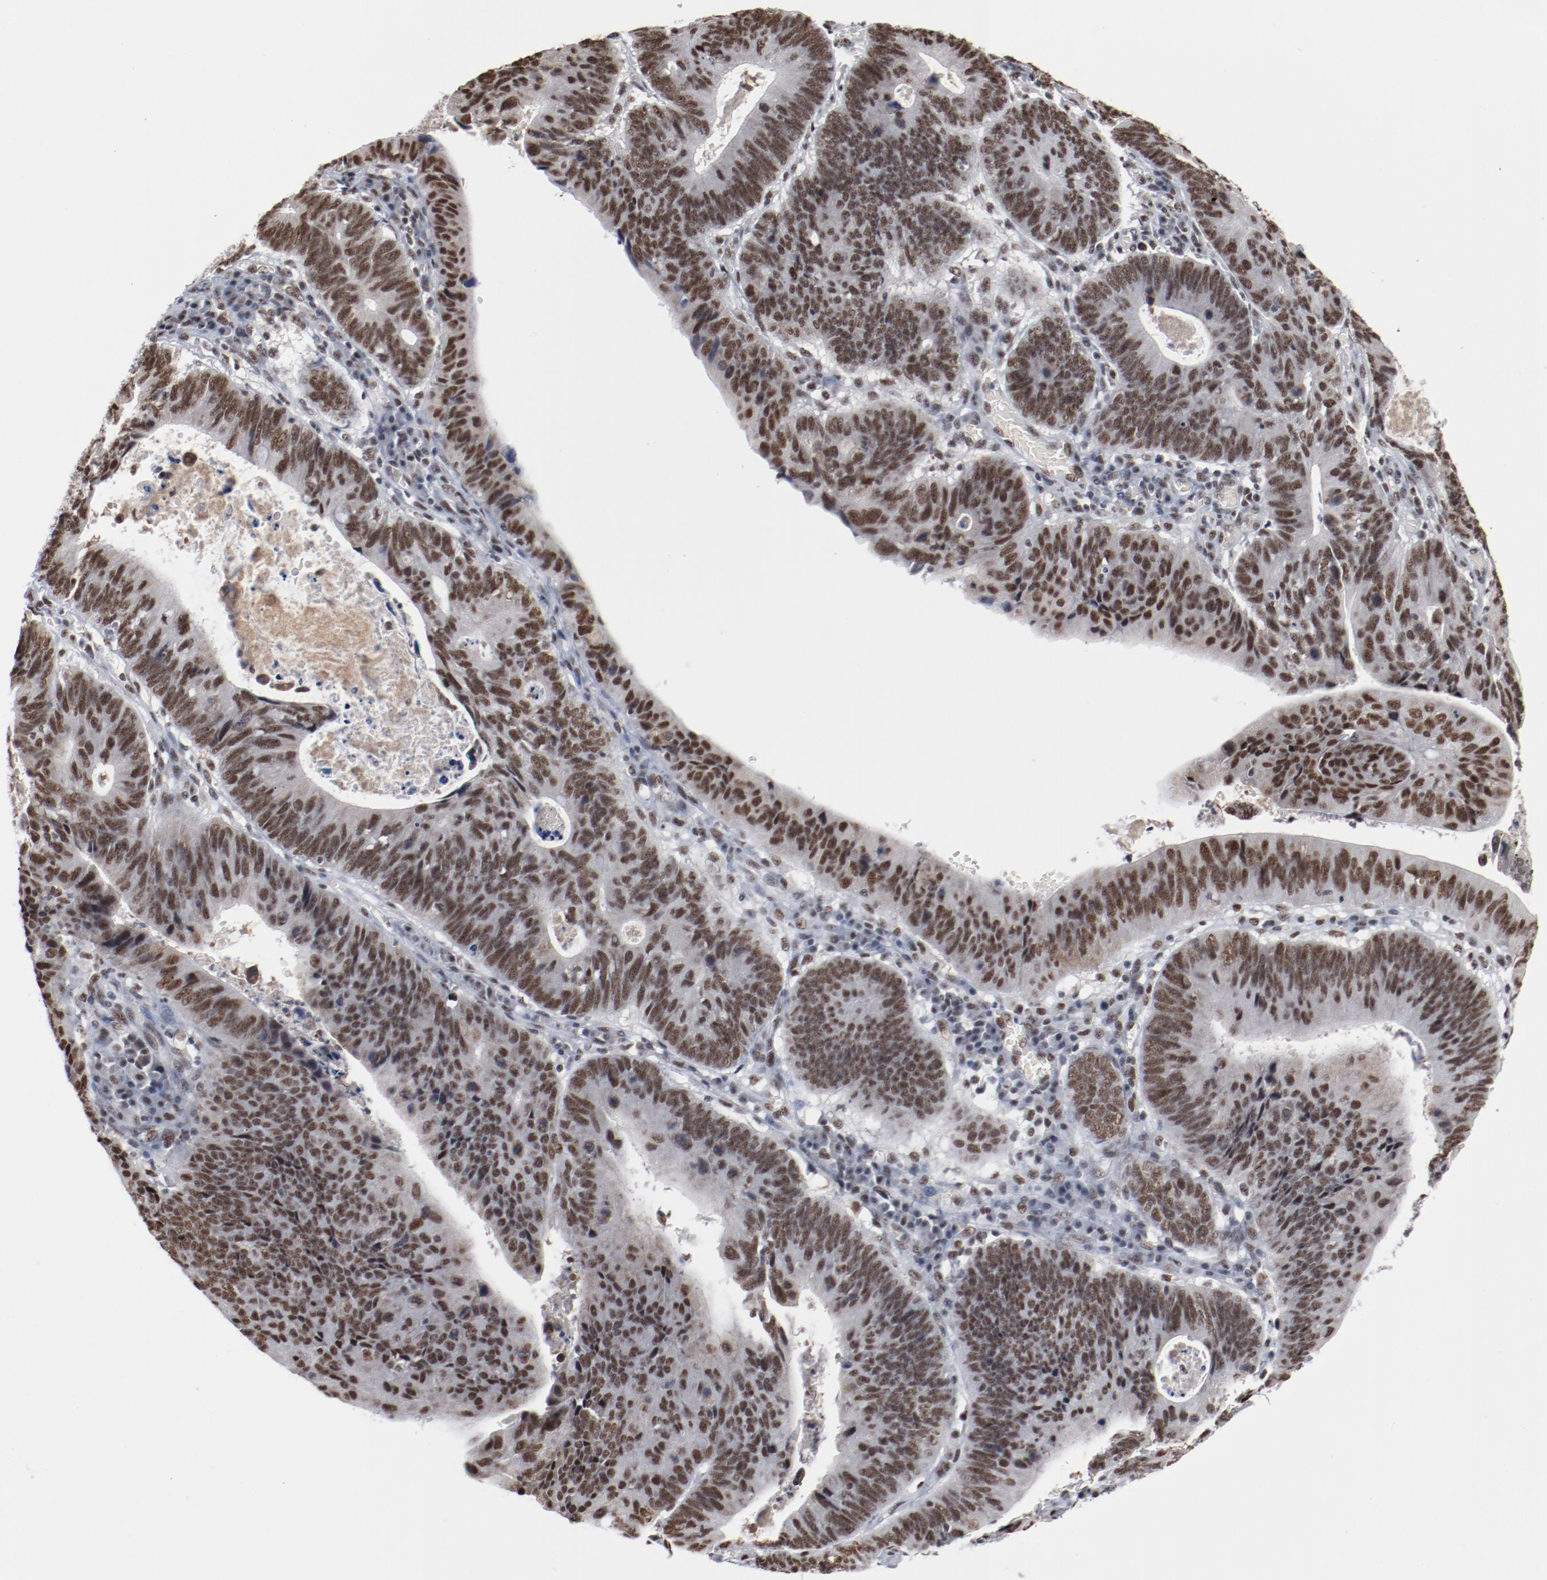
{"staining": {"intensity": "moderate", "quantity": ">75%", "location": "nuclear"}, "tissue": "stomach cancer", "cell_type": "Tumor cells", "image_type": "cancer", "snomed": [{"axis": "morphology", "description": "Adenocarcinoma, NOS"}, {"axis": "topography", "description": "Stomach"}], "caption": "DAB (3,3'-diaminobenzidine) immunohistochemical staining of human stomach adenocarcinoma demonstrates moderate nuclear protein staining in approximately >75% of tumor cells.", "gene": "BUB3", "patient": {"sex": "male", "age": 59}}